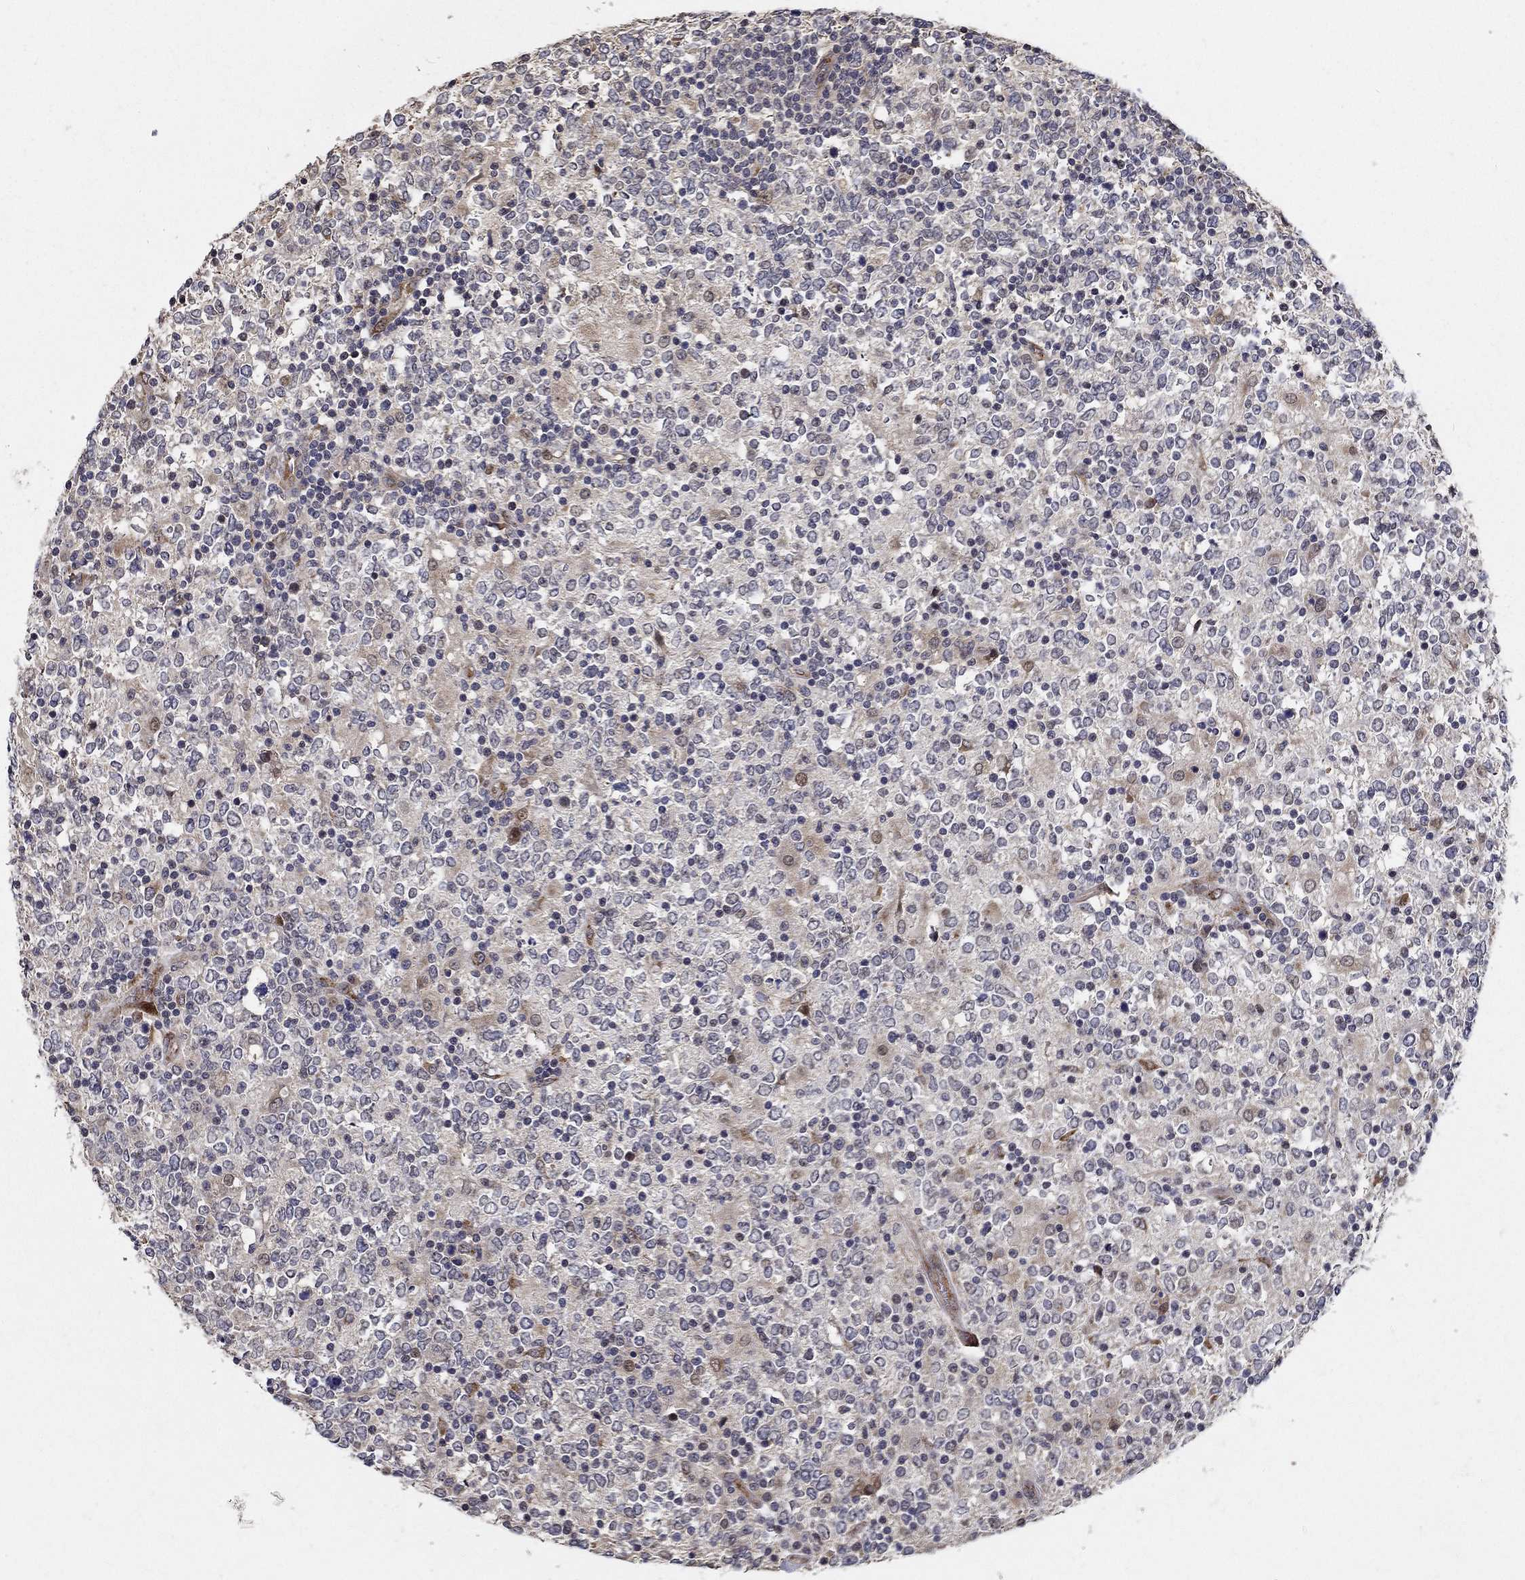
{"staining": {"intensity": "negative", "quantity": "none", "location": "none"}, "tissue": "lymphoma", "cell_type": "Tumor cells", "image_type": "cancer", "snomed": [{"axis": "morphology", "description": "Malignant lymphoma, non-Hodgkin's type, High grade"}, {"axis": "topography", "description": "Lymph node"}], "caption": "IHC of high-grade malignant lymphoma, non-Hodgkin's type shows no staining in tumor cells.", "gene": "ZNF594", "patient": {"sex": "female", "age": 84}}